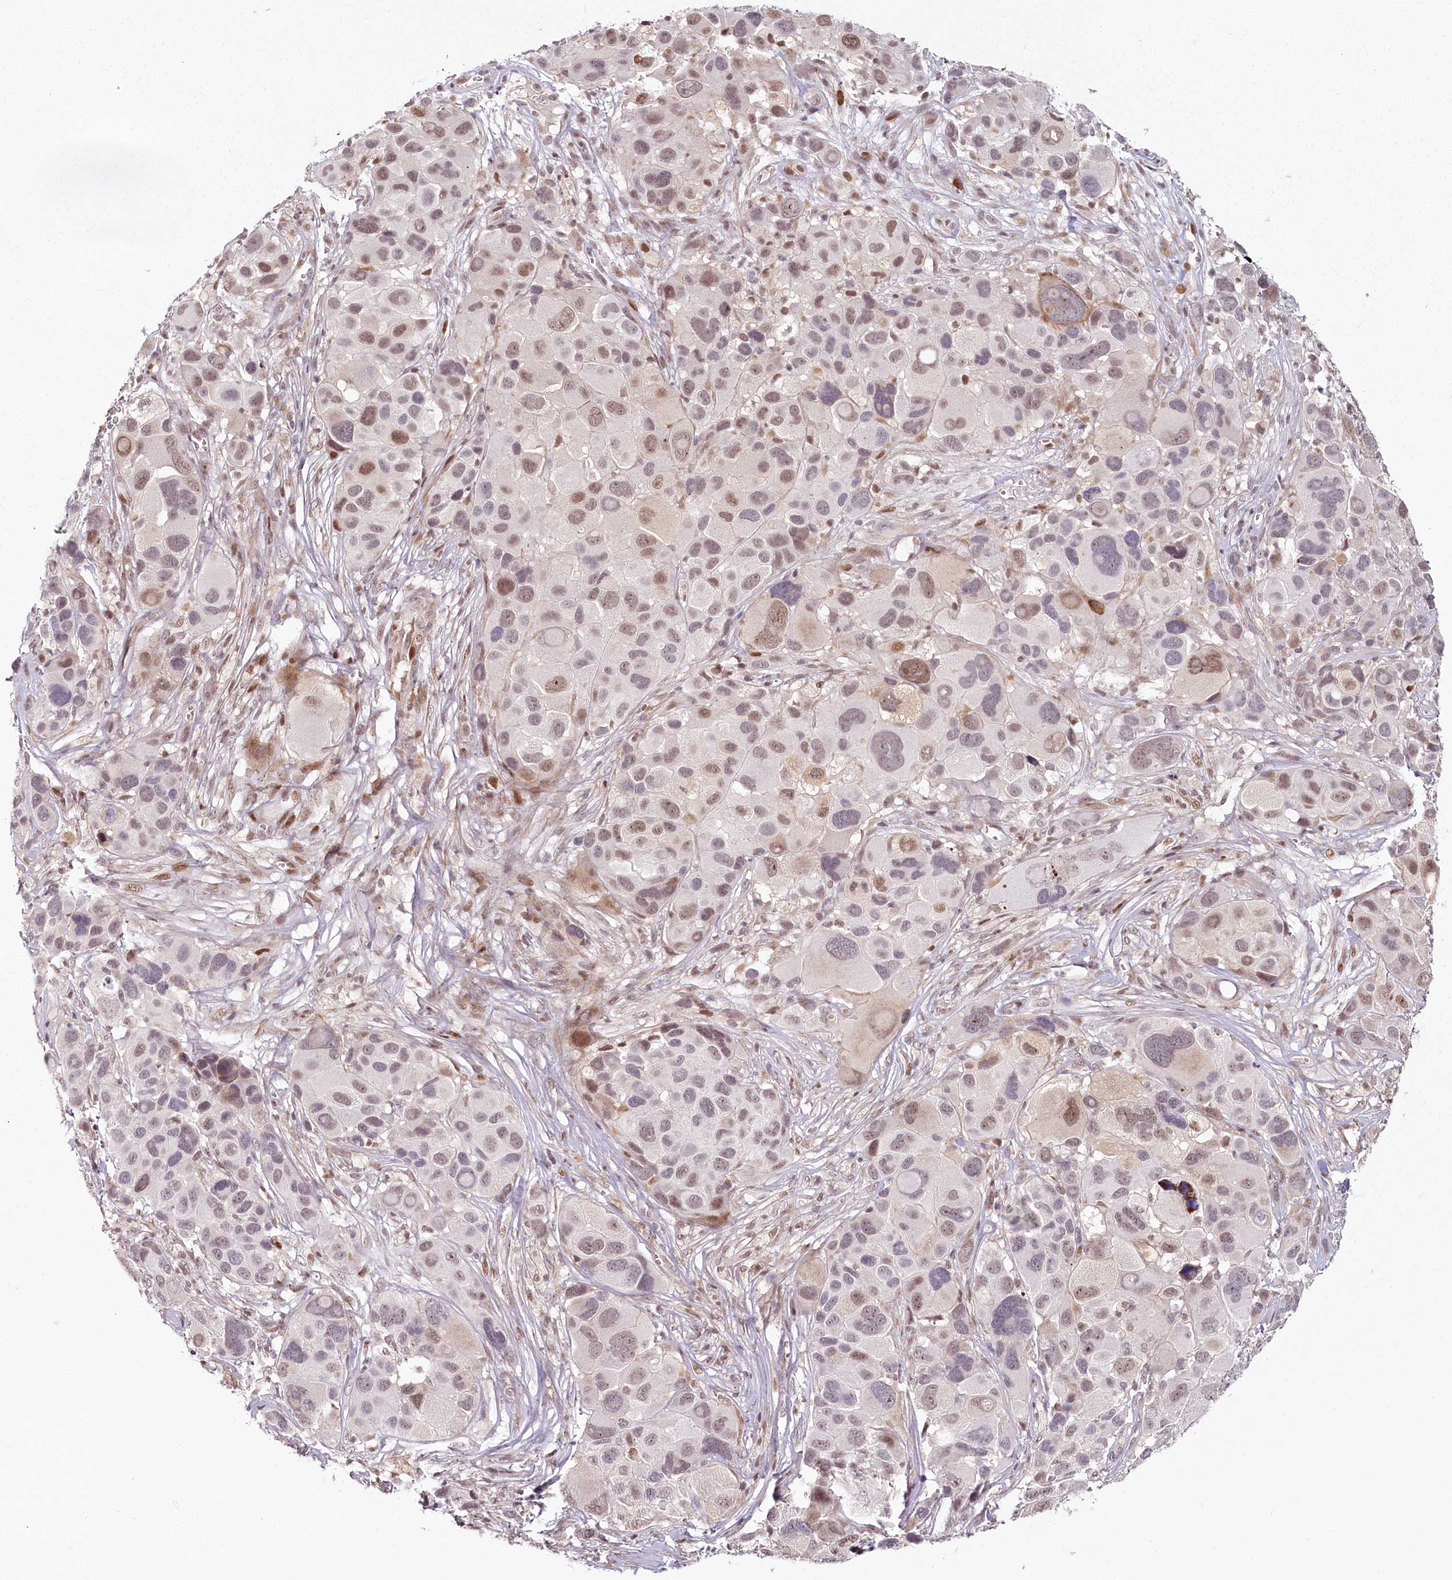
{"staining": {"intensity": "moderate", "quantity": "25%-75%", "location": "nuclear"}, "tissue": "melanoma", "cell_type": "Tumor cells", "image_type": "cancer", "snomed": [{"axis": "morphology", "description": "Malignant melanoma, NOS"}, {"axis": "topography", "description": "Skin of trunk"}], "caption": "About 25%-75% of tumor cells in human malignant melanoma demonstrate moderate nuclear protein staining as visualized by brown immunohistochemical staining.", "gene": "FAM204A", "patient": {"sex": "male", "age": 71}}